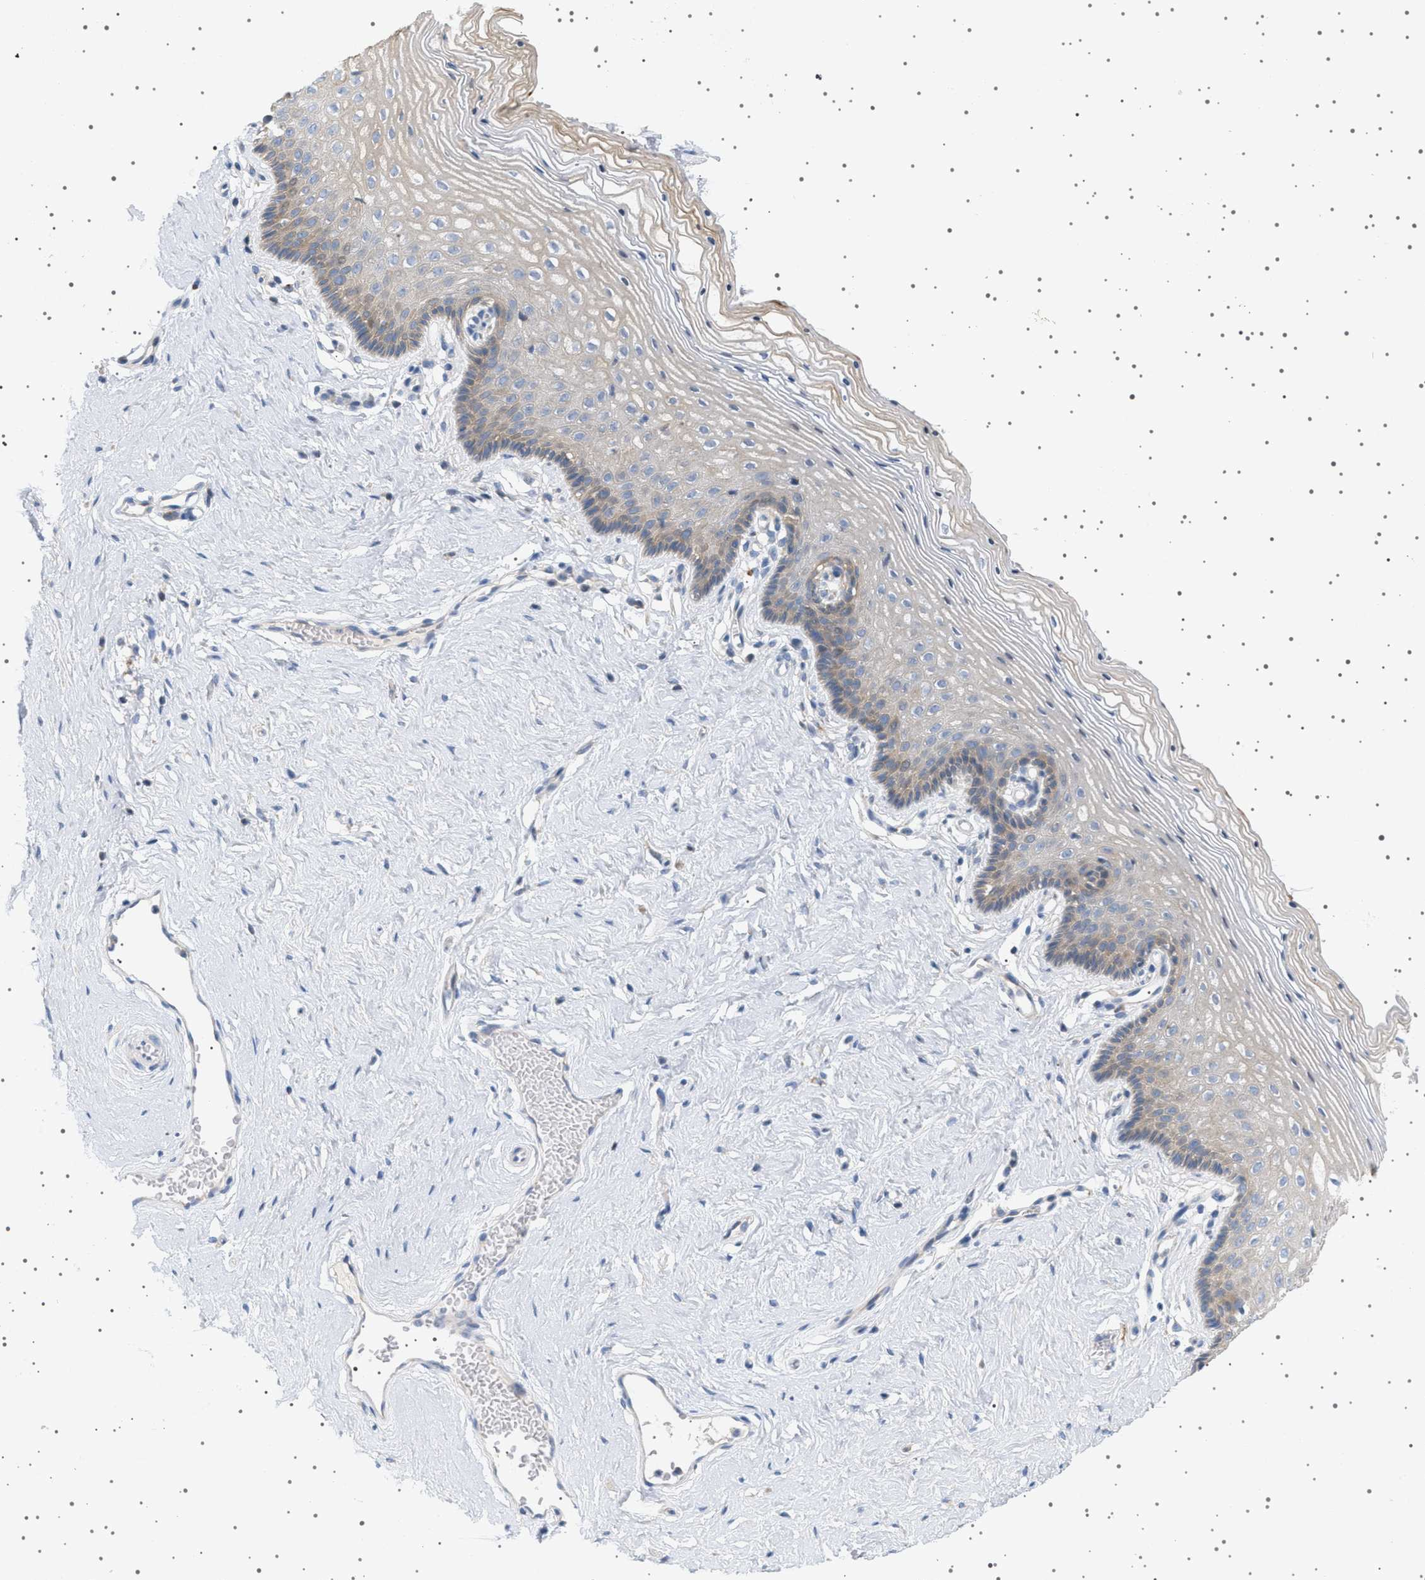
{"staining": {"intensity": "weak", "quantity": "25%-75%", "location": "cytoplasmic/membranous"}, "tissue": "vagina", "cell_type": "Squamous epithelial cells", "image_type": "normal", "snomed": [{"axis": "morphology", "description": "Normal tissue, NOS"}, {"axis": "topography", "description": "Vagina"}], "caption": "Vagina stained for a protein (brown) reveals weak cytoplasmic/membranous positive expression in approximately 25%-75% of squamous epithelial cells.", "gene": "ADCY10", "patient": {"sex": "female", "age": 32}}